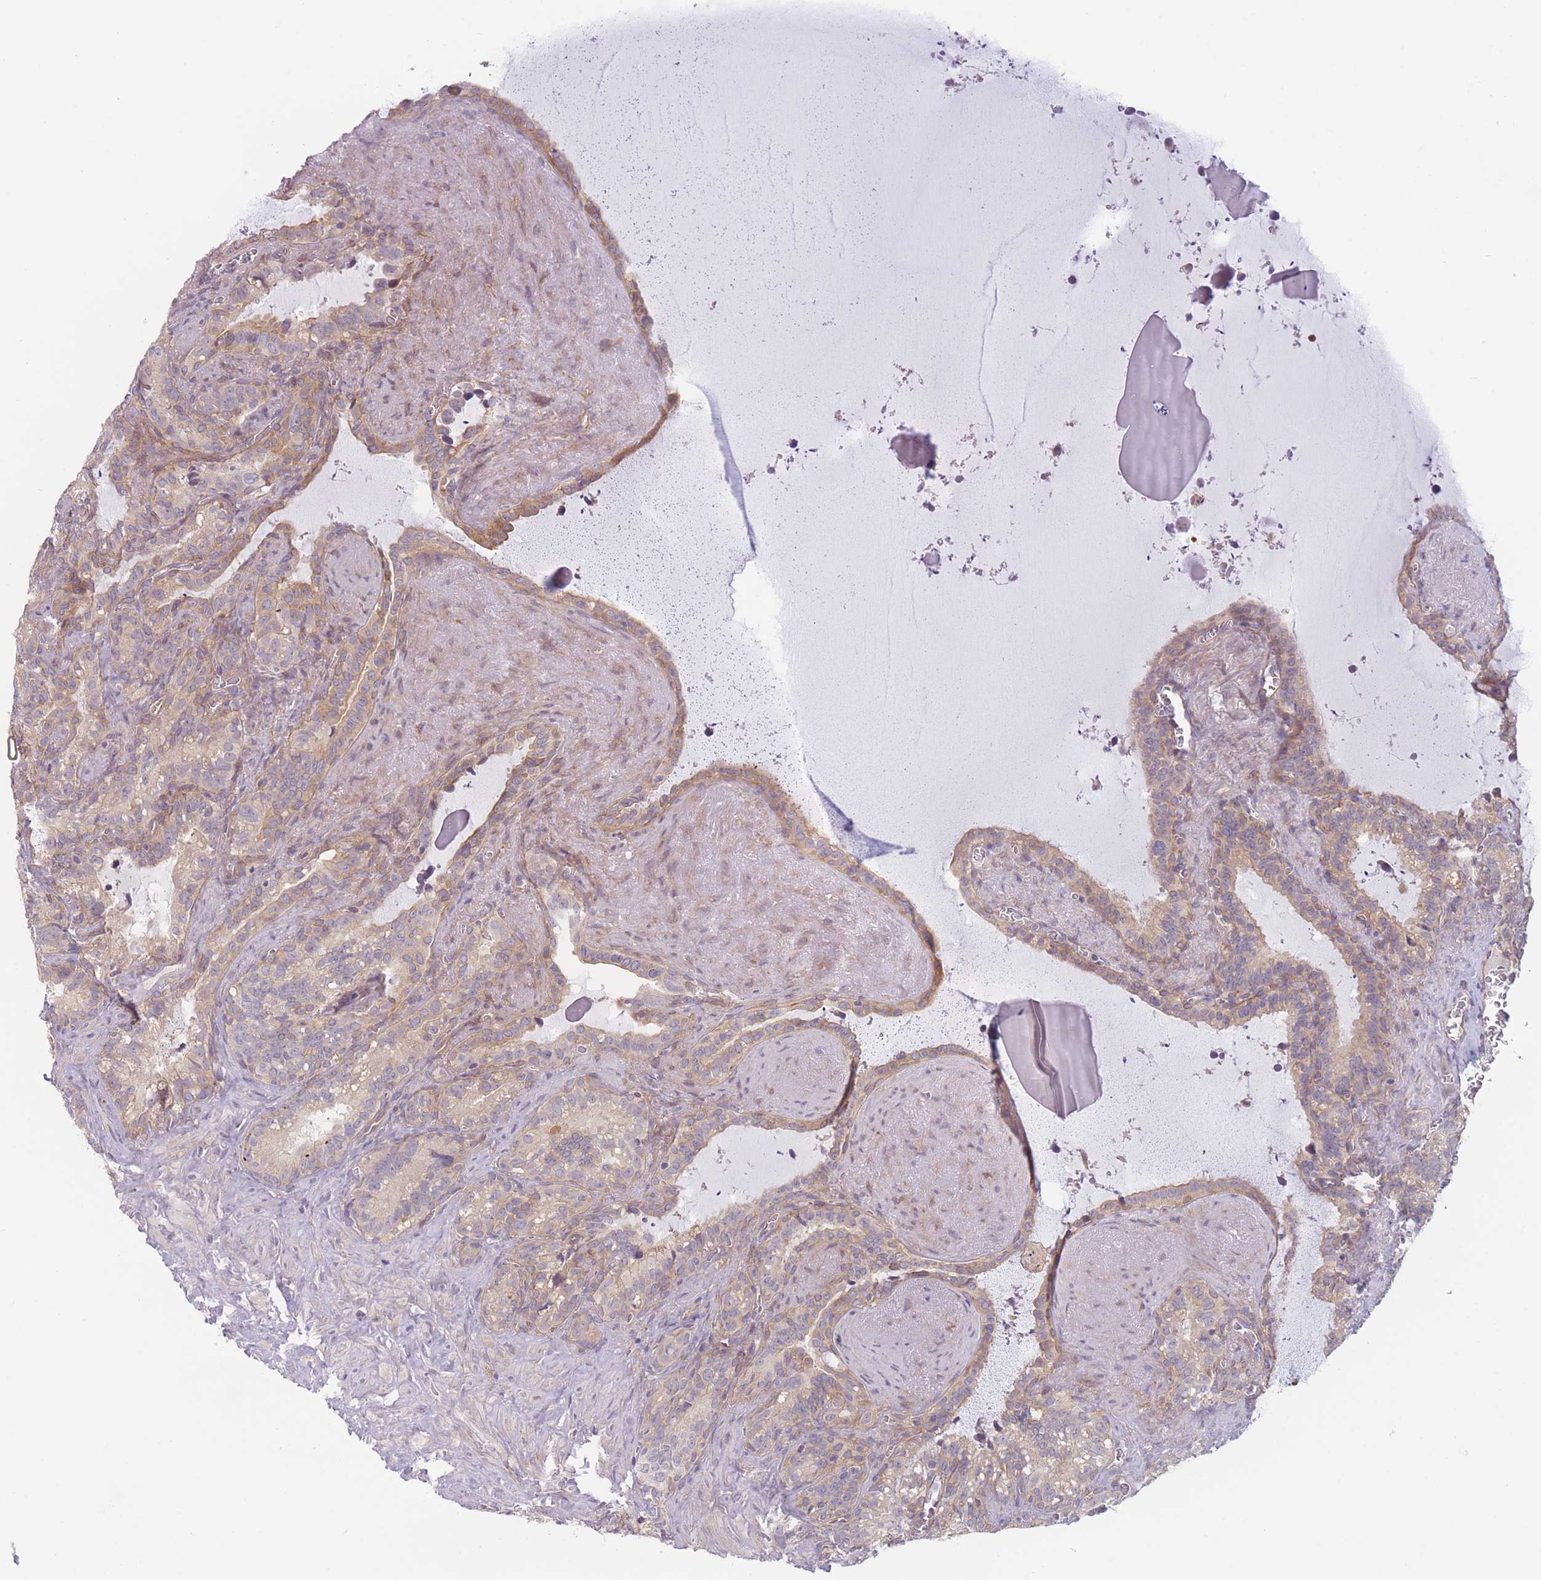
{"staining": {"intensity": "moderate", "quantity": "25%-75%", "location": "cytoplasmic/membranous"}, "tissue": "seminal vesicle", "cell_type": "Glandular cells", "image_type": "normal", "snomed": [{"axis": "morphology", "description": "Normal tissue, NOS"}, {"axis": "topography", "description": "Prostate"}, {"axis": "topography", "description": "Seminal veicle"}], "caption": "Immunohistochemistry (IHC) photomicrograph of normal human seminal vesicle stained for a protein (brown), which reveals medium levels of moderate cytoplasmic/membranous positivity in approximately 25%-75% of glandular cells.", "gene": "WDR93", "patient": {"sex": "male", "age": 58}}